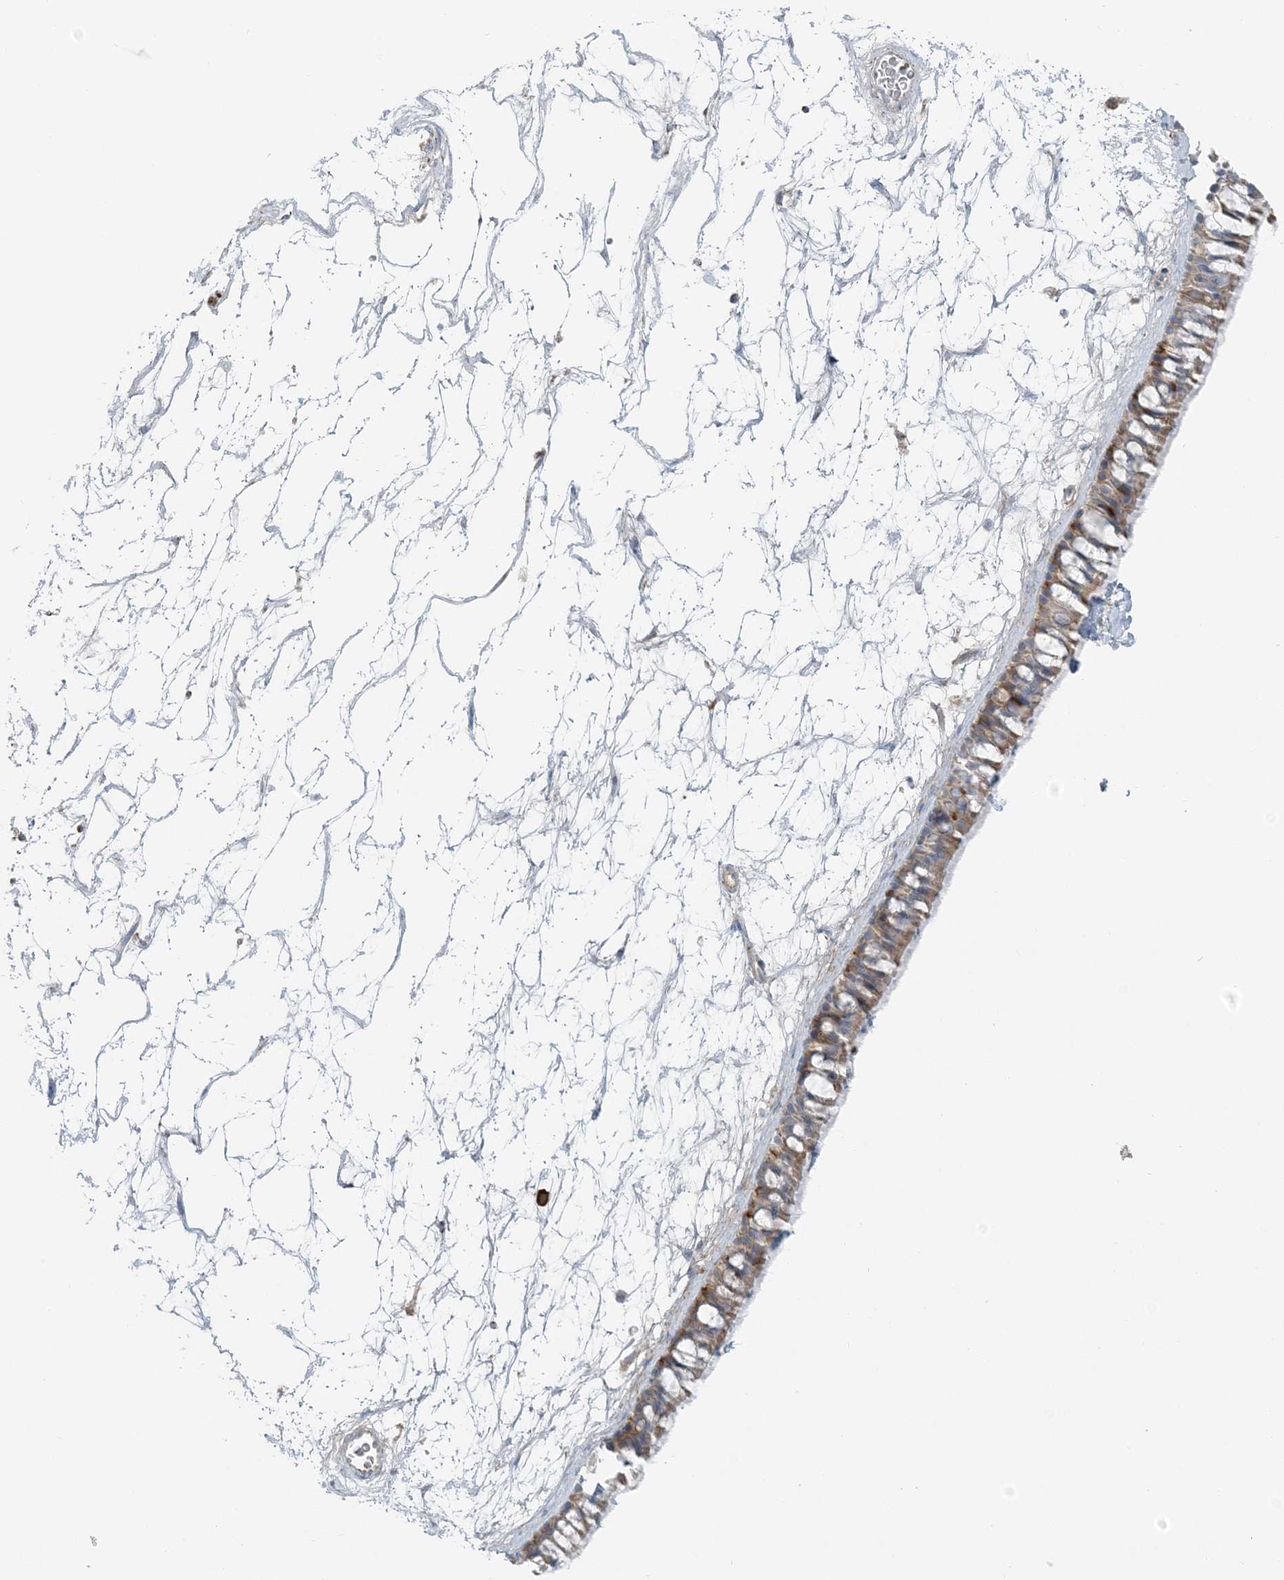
{"staining": {"intensity": "moderate", "quantity": ">75%", "location": "cytoplasmic/membranous"}, "tissue": "nasopharynx", "cell_type": "Respiratory epithelial cells", "image_type": "normal", "snomed": [{"axis": "morphology", "description": "Normal tissue, NOS"}, {"axis": "topography", "description": "Nasopharynx"}], "caption": "Brown immunohistochemical staining in benign nasopharynx exhibits moderate cytoplasmic/membranous expression in about >75% of respiratory epithelial cells. Nuclei are stained in blue.", "gene": "SLC22A16", "patient": {"sex": "male", "age": 64}}